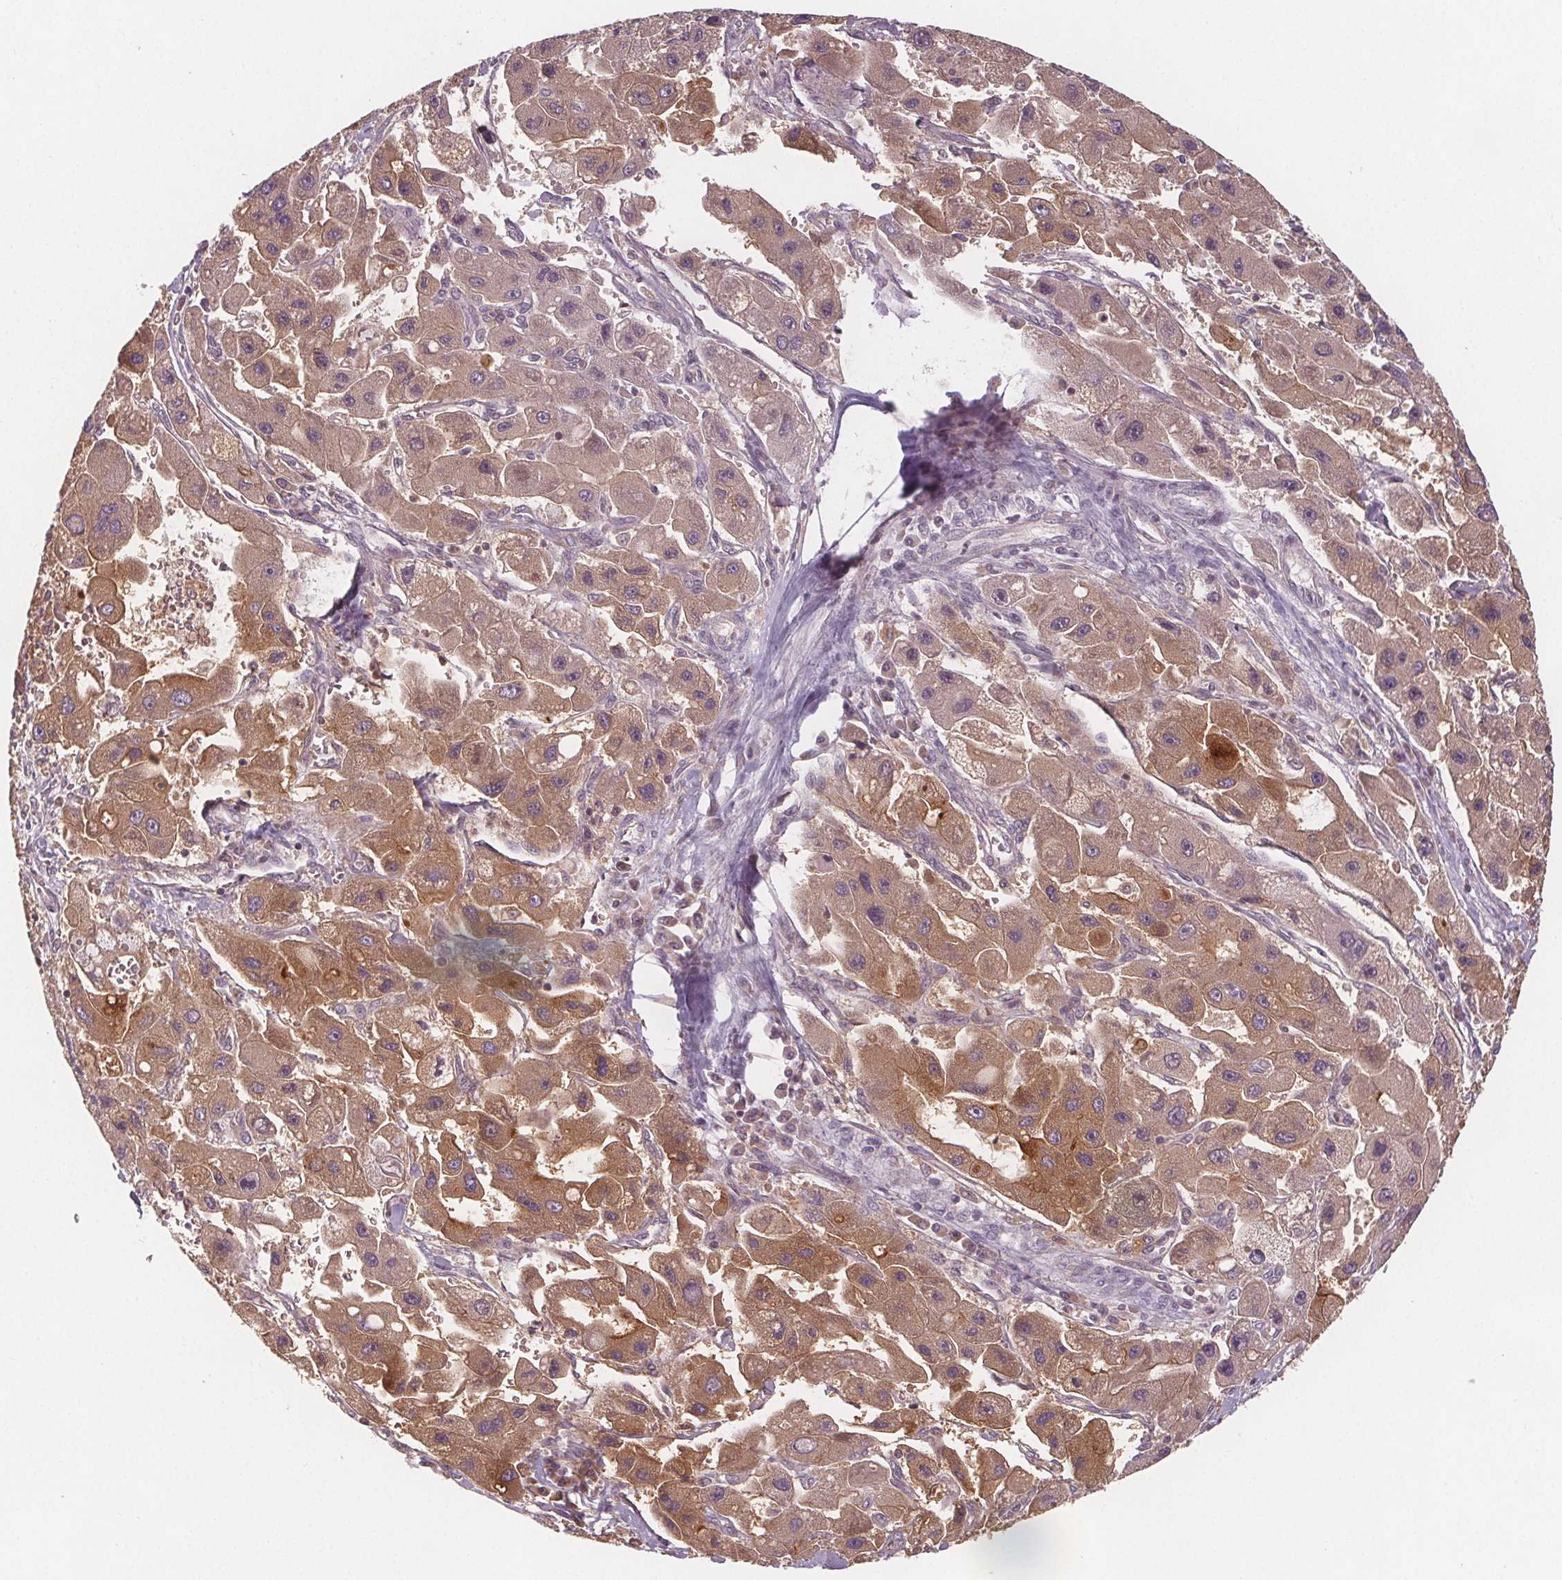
{"staining": {"intensity": "moderate", "quantity": ">75%", "location": "cytoplasmic/membranous"}, "tissue": "liver cancer", "cell_type": "Tumor cells", "image_type": "cancer", "snomed": [{"axis": "morphology", "description": "Carcinoma, Hepatocellular, NOS"}, {"axis": "topography", "description": "Liver"}], "caption": "DAB immunohistochemical staining of human hepatocellular carcinoma (liver) demonstrates moderate cytoplasmic/membranous protein expression in about >75% of tumor cells.", "gene": "VNN1", "patient": {"sex": "male", "age": 24}}